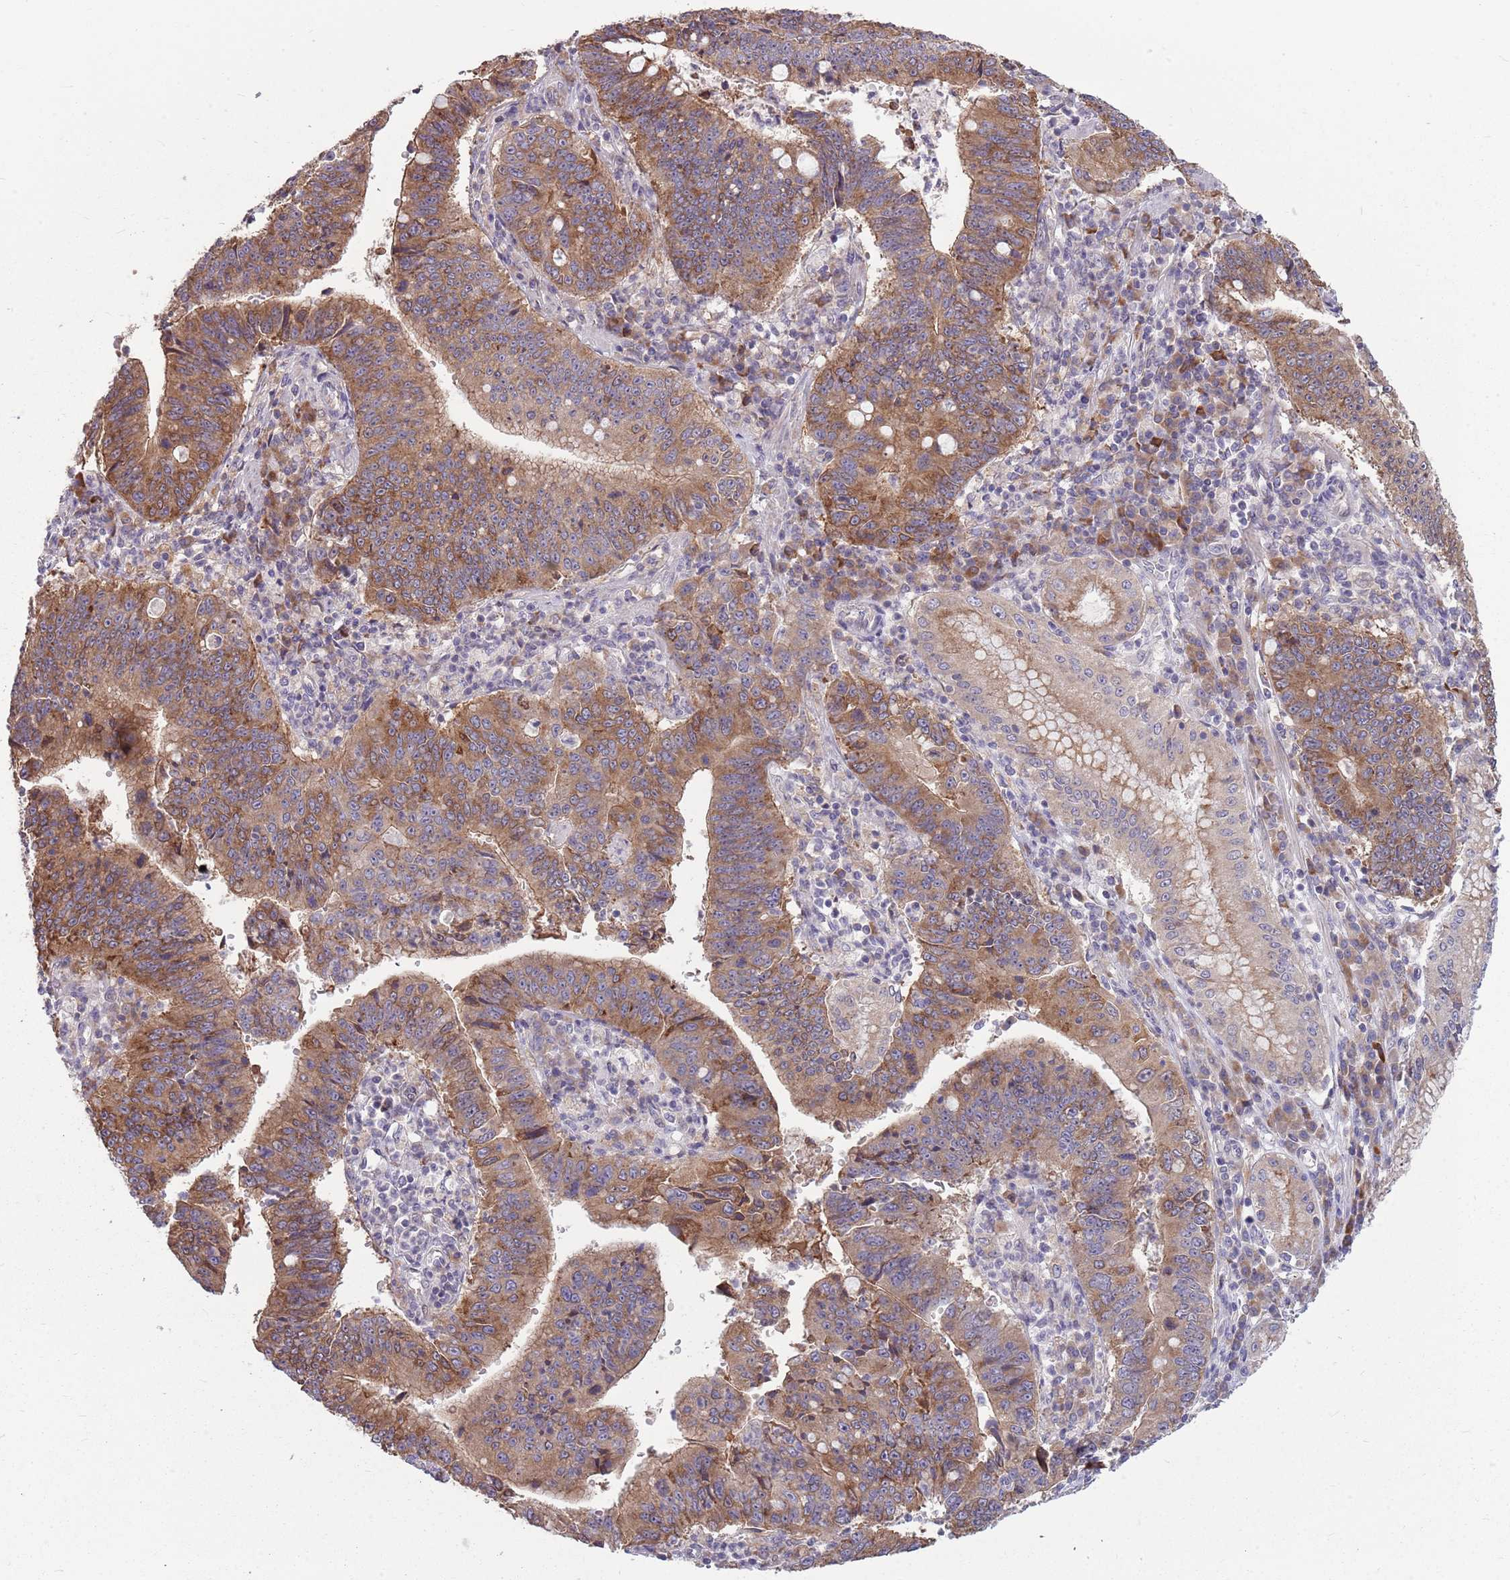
{"staining": {"intensity": "moderate", "quantity": ">75%", "location": "cytoplasmic/membranous"}, "tissue": "stomach cancer", "cell_type": "Tumor cells", "image_type": "cancer", "snomed": [{"axis": "morphology", "description": "Adenocarcinoma, NOS"}, {"axis": "topography", "description": "Stomach"}], "caption": "DAB (3,3'-diaminobenzidine) immunohistochemical staining of adenocarcinoma (stomach) shows moderate cytoplasmic/membranous protein staining in approximately >75% of tumor cells.", "gene": "PPP1R27", "patient": {"sex": "male", "age": 59}}